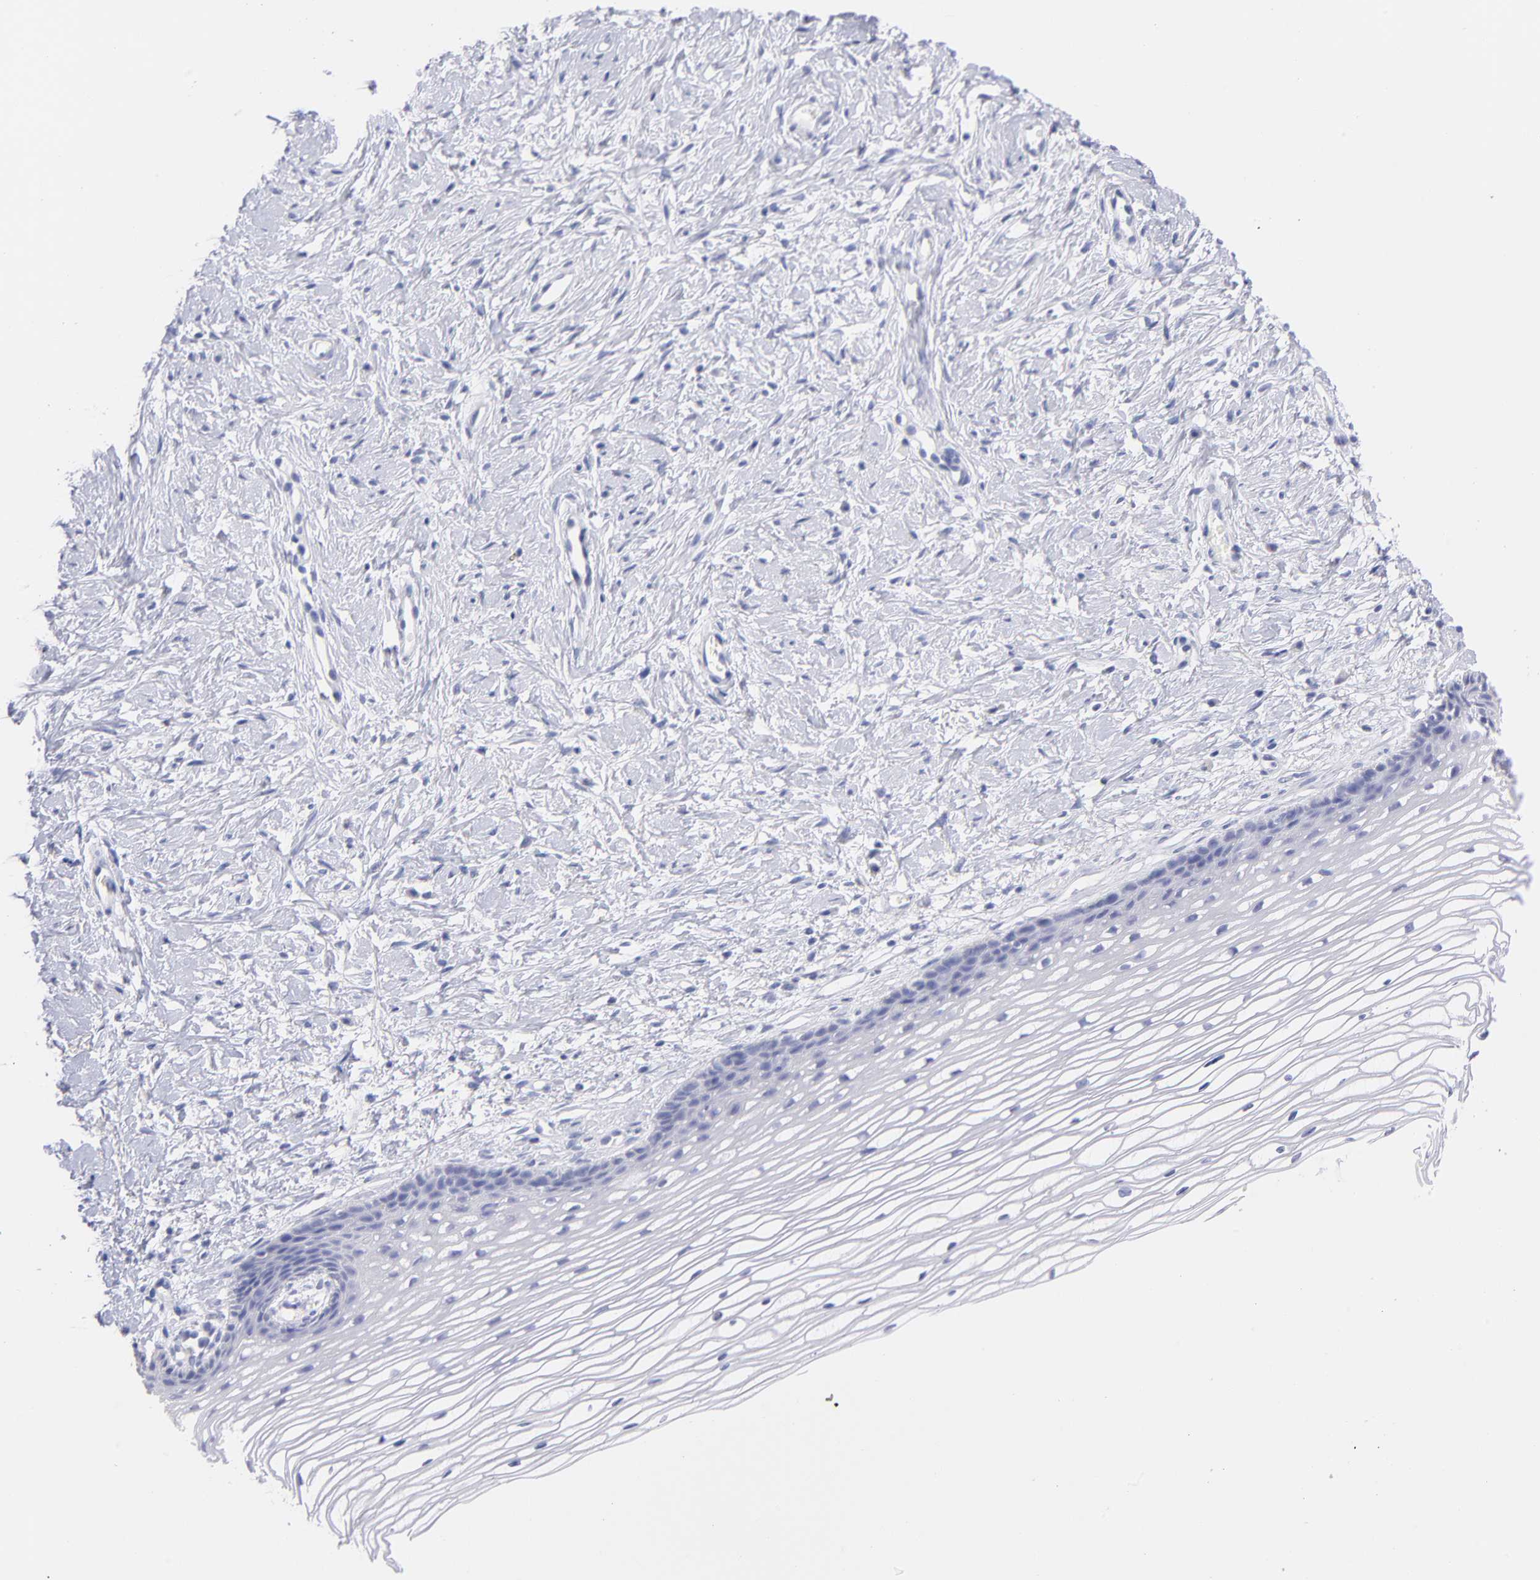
{"staining": {"intensity": "negative", "quantity": "none", "location": "none"}, "tissue": "cervix", "cell_type": "Glandular cells", "image_type": "normal", "snomed": [{"axis": "morphology", "description": "Normal tissue, NOS"}, {"axis": "topography", "description": "Cervix"}], "caption": "The immunohistochemistry histopathology image has no significant expression in glandular cells of cervix. (DAB immunohistochemistry (IHC), high magnification).", "gene": "SCGN", "patient": {"sex": "female", "age": 77}}